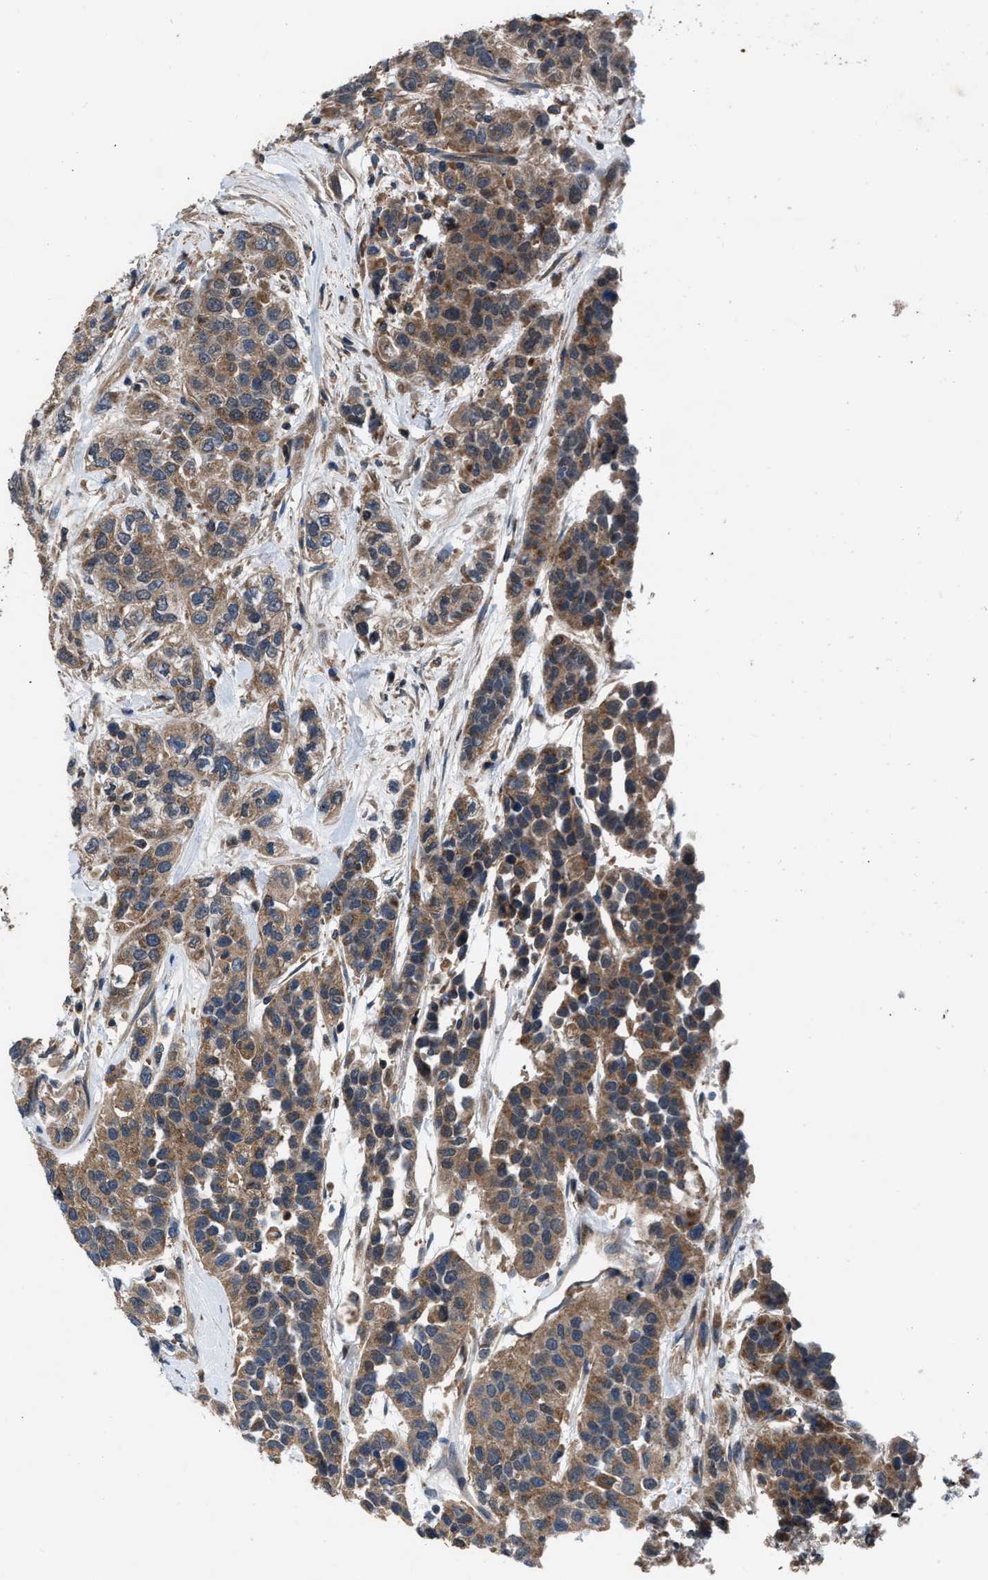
{"staining": {"intensity": "moderate", "quantity": ">75%", "location": "cytoplasmic/membranous"}, "tissue": "urothelial cancer", "cell_type": "Tumor cells", "image_type": "cancer", "snomed": [{"axis": "morphology", "description": "Urothelial carcinoma, High grade"}, {"axis": "topography", "description": "Urinary bladder"}], "caption": "A high-resolution photomicrograph shows IHC staining of high-grade urothelial carcinoma, which demonstrates moderate cytoplasmic/membranous positivity in about >75% of tumor cells.", "gene": "USP25", "patient": {"sex": "female", "age": 80}}